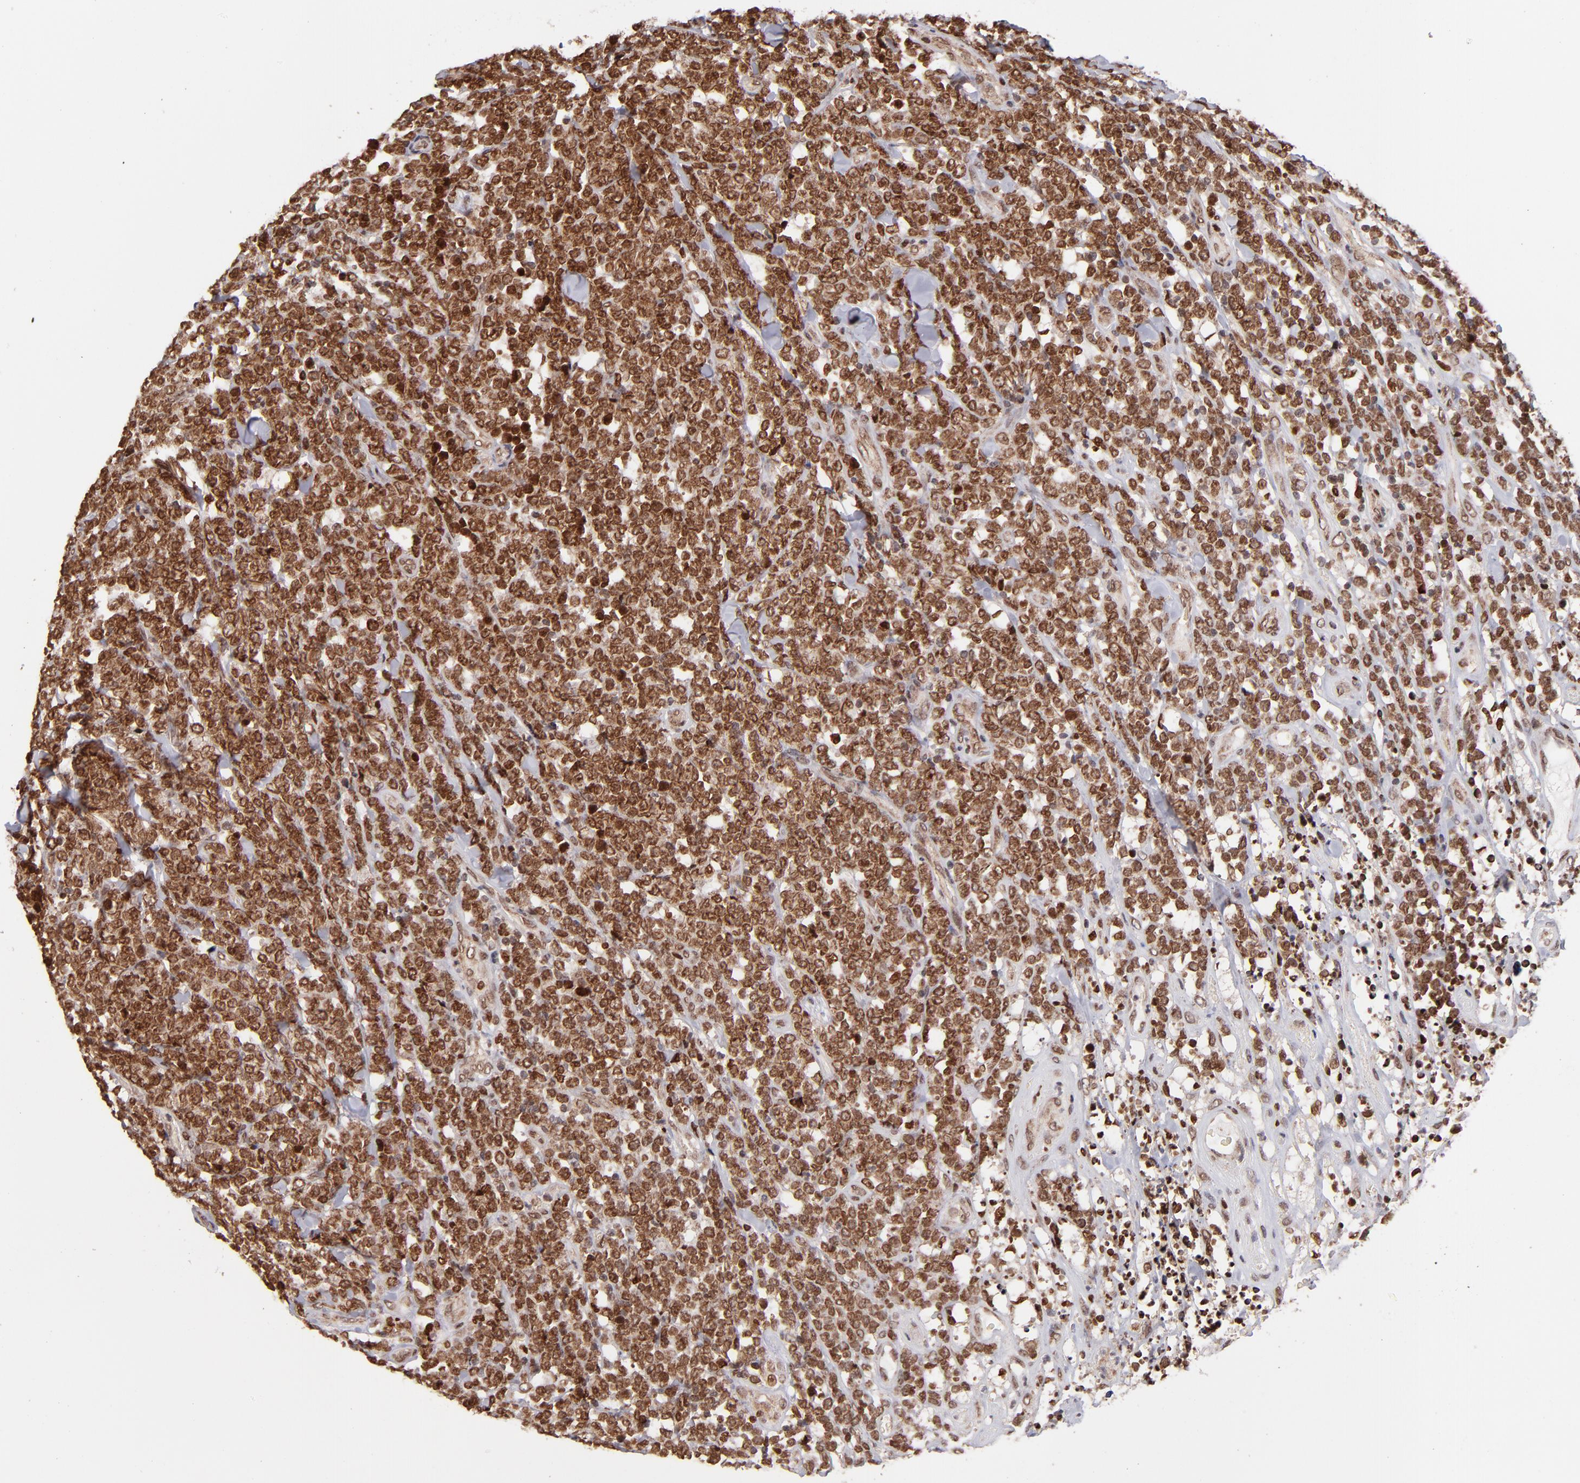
{"staining": {"intensity": "strong", "quantity": ">75%", "location": "cytoplasmic/membranous,nuclear"}, "tissue": "lymphoma", "cell_type": "Tumor cells", "image_type": "cancer", "snomed": [{"axis": "morphology", "description": "Malignant lymphoma, non-Hodgkin's type, High grade"}, {"axis": "topography", "description": "Small intestine"}, {"axis": "topography", "description": "Colon"}], "caption": "The image exhibits staining of lymphoma, revealing strong cytoplasmic/membranous and nuclear protein positivity (brown color) within tumor cells. The staining was performed using DAB (3,3'-diaminobenzidine), with brown indicating positive protein expression. Nuclei are stained blue with hematoxylin.", "gene": "TOP1MT", "patient": {"sex": "male", "age": 8}}